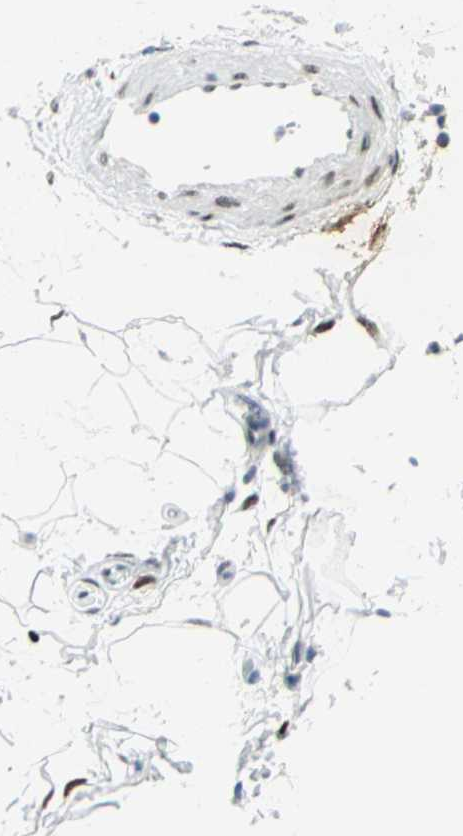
{"staining": {"intensity": "moderate", "quantity": "<25%", "location": "nuclear"}, "tissue": "adipose tissue", "cell_type": "Adipocytes", "image_type": "normal", "snomed": [{"axis": "morphology", "description": "Normal tissue, NOS"}, {"axis": "topography", "description": "Soft tissue"}], "caption": "Immunohistochemistry (IHC) (DAB (3,3'-diaminobenzidine)) staining of normal human adipose tissue exhibits moderate nuclear protein expression in approximately <25% of adipocytes. (DAB (3,3'-diaminobenzidine) IHC, brown staining for protein, blue staining for nuclei).", "gene": "MEIS2", "patient": {"sex": "male", "age": 72}}